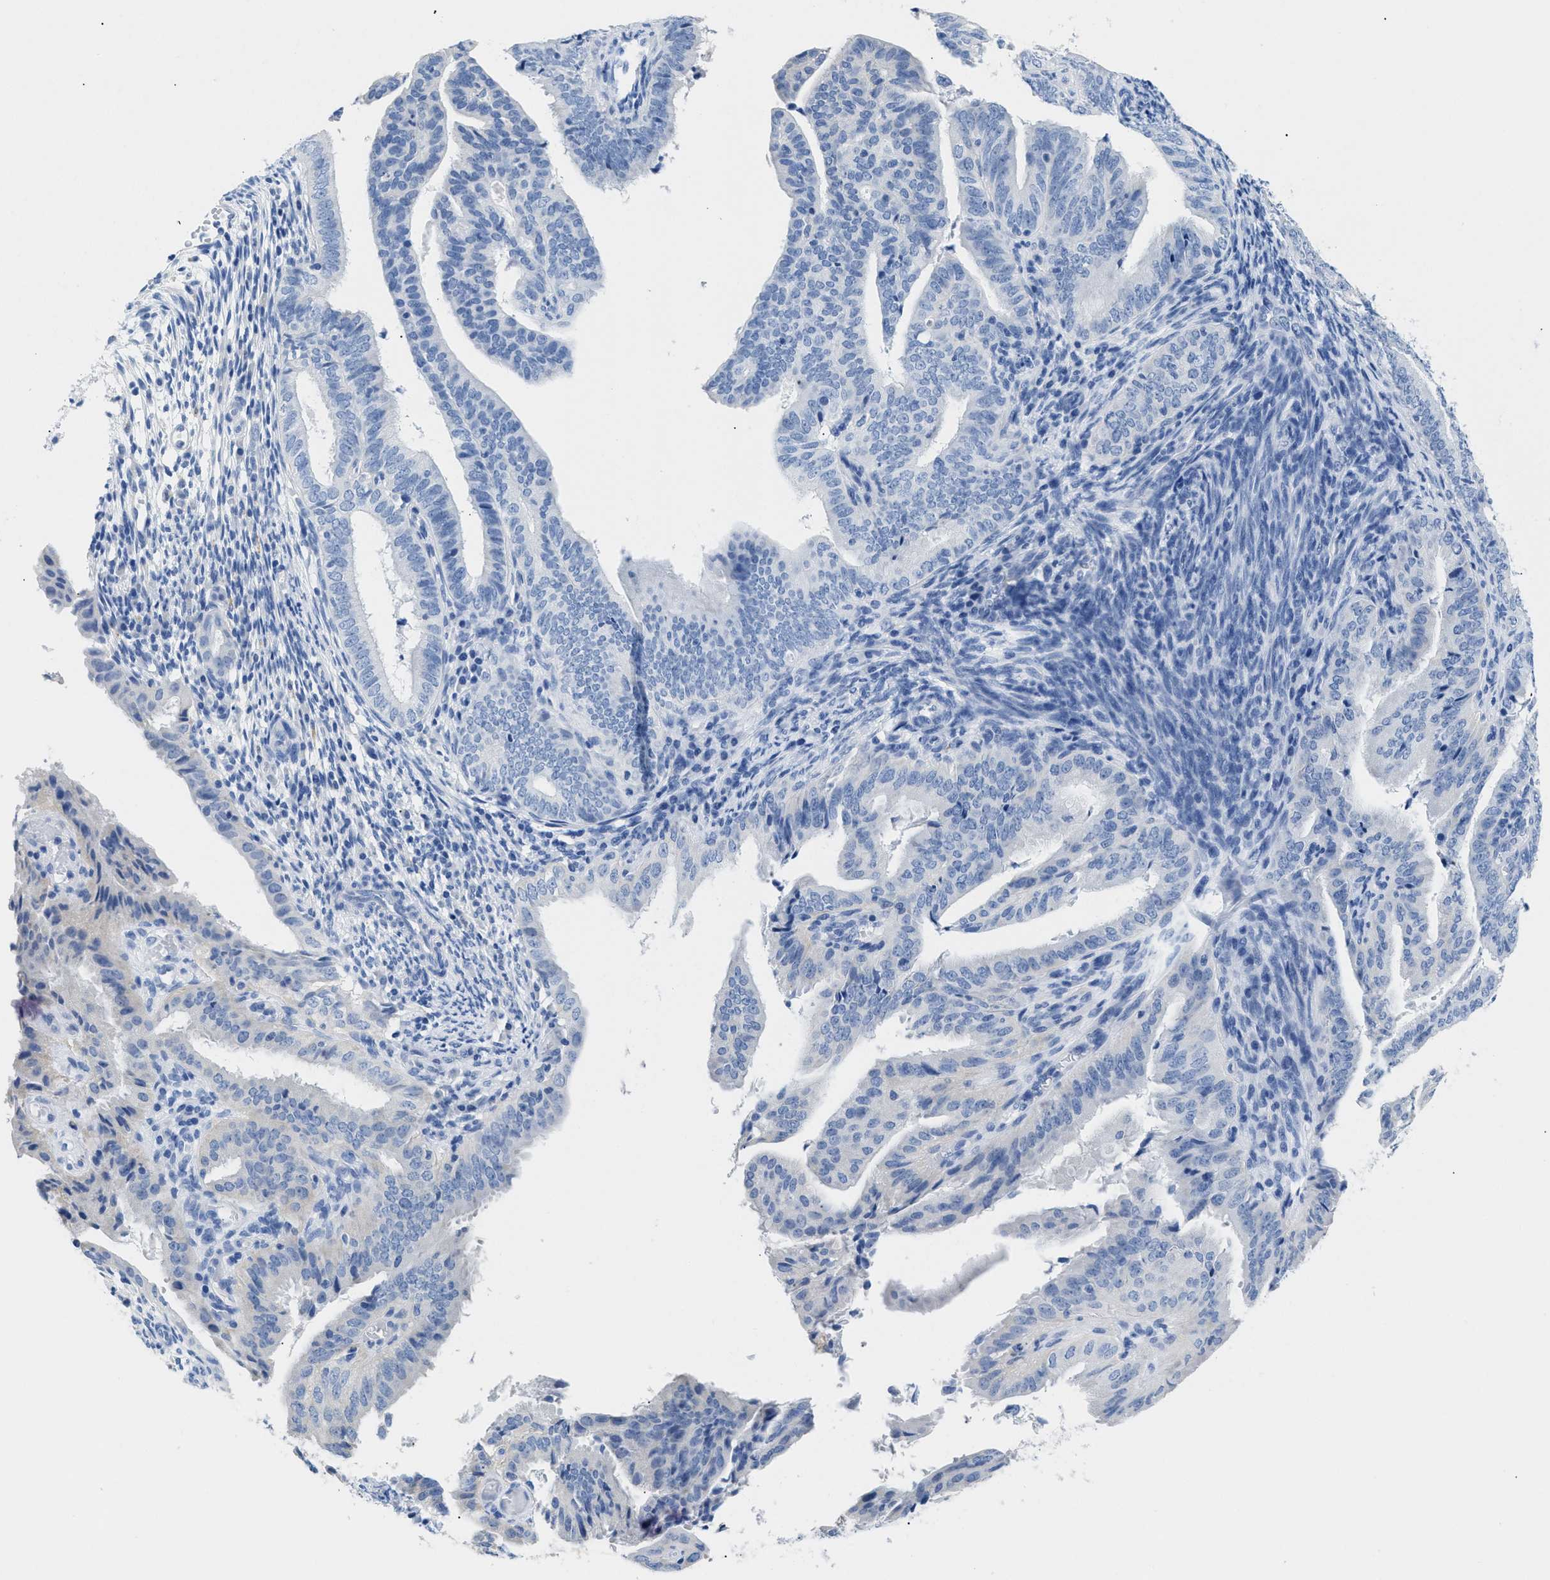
{"staining": {"intensity": "negative", "quantity": "none", "location": "none"}, "tissue": "endometrial cancer", "cell_type": "Tumor cells", "image_type": "cancer", "snomed": [{"axis": "morphology", "description": "Adenocarcinoma, NOS"}, {"axis": "topography", "description": "Endometrium"}], "caption": "Tumor cells are negative for brown protein staining in endometrial cancer (adenocarcinoma). (DAB IHC visualized using brightfield microscopy, high magnification).", "gene": "APOBEC2", "patient": {"sex": "female", "age": 58}}